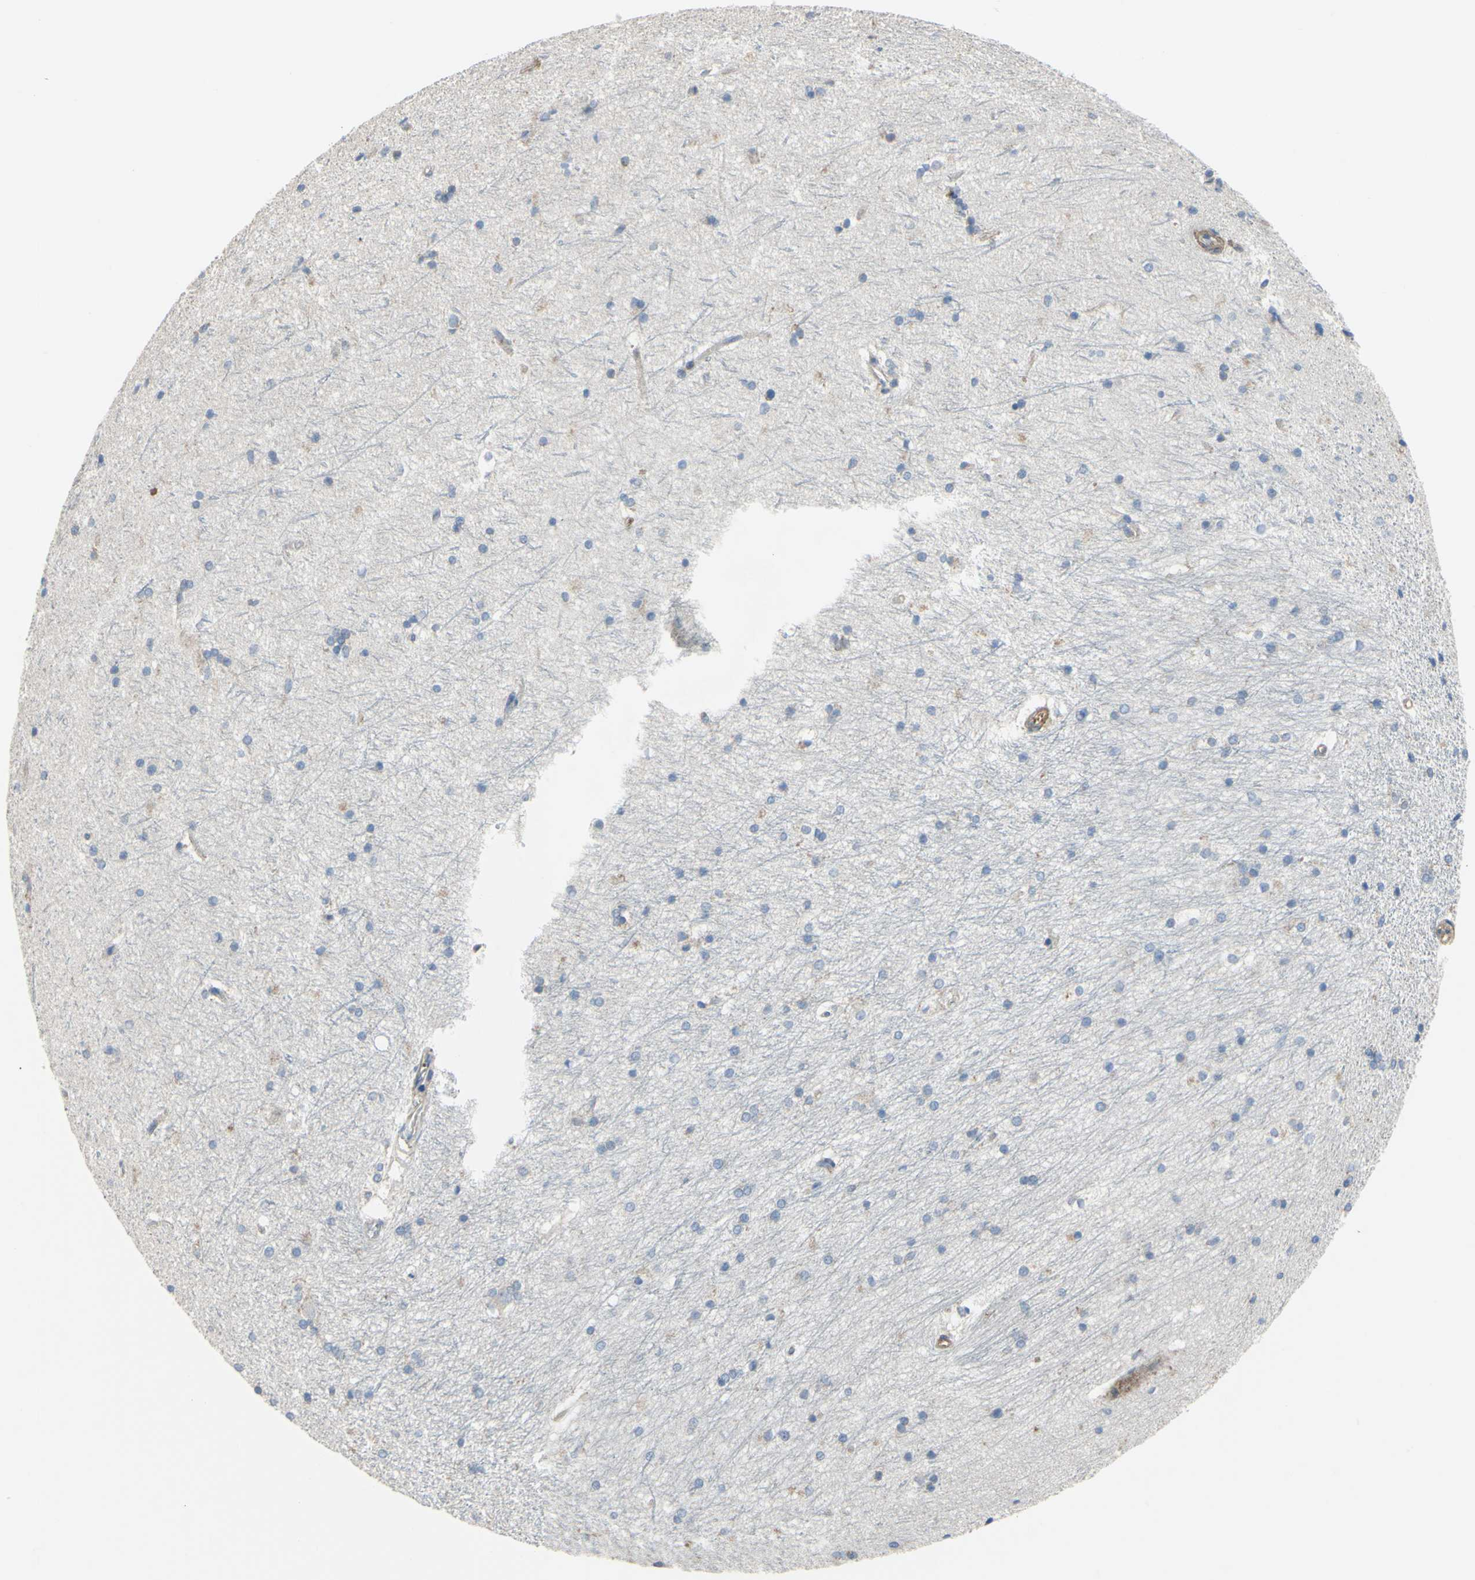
{"staining": {"intensity": "negative", "quantity": "none", "location": "none"}, "tissue": "hippocampus", "cell_type": "Glial cells", "image_type": "normal", "snomed": [{"axis": "morphology", "description": "Normal tissue, NOS"}, {"axis": "topography", "description": "Hippocampus"}], "caption": "A micrograph of hippocampus stained for a protein displays no brown staining in glial cells. Nuclei are stained in blue.", "gene": "BECN1", "patient": {"sex": "female", "age": 19}}